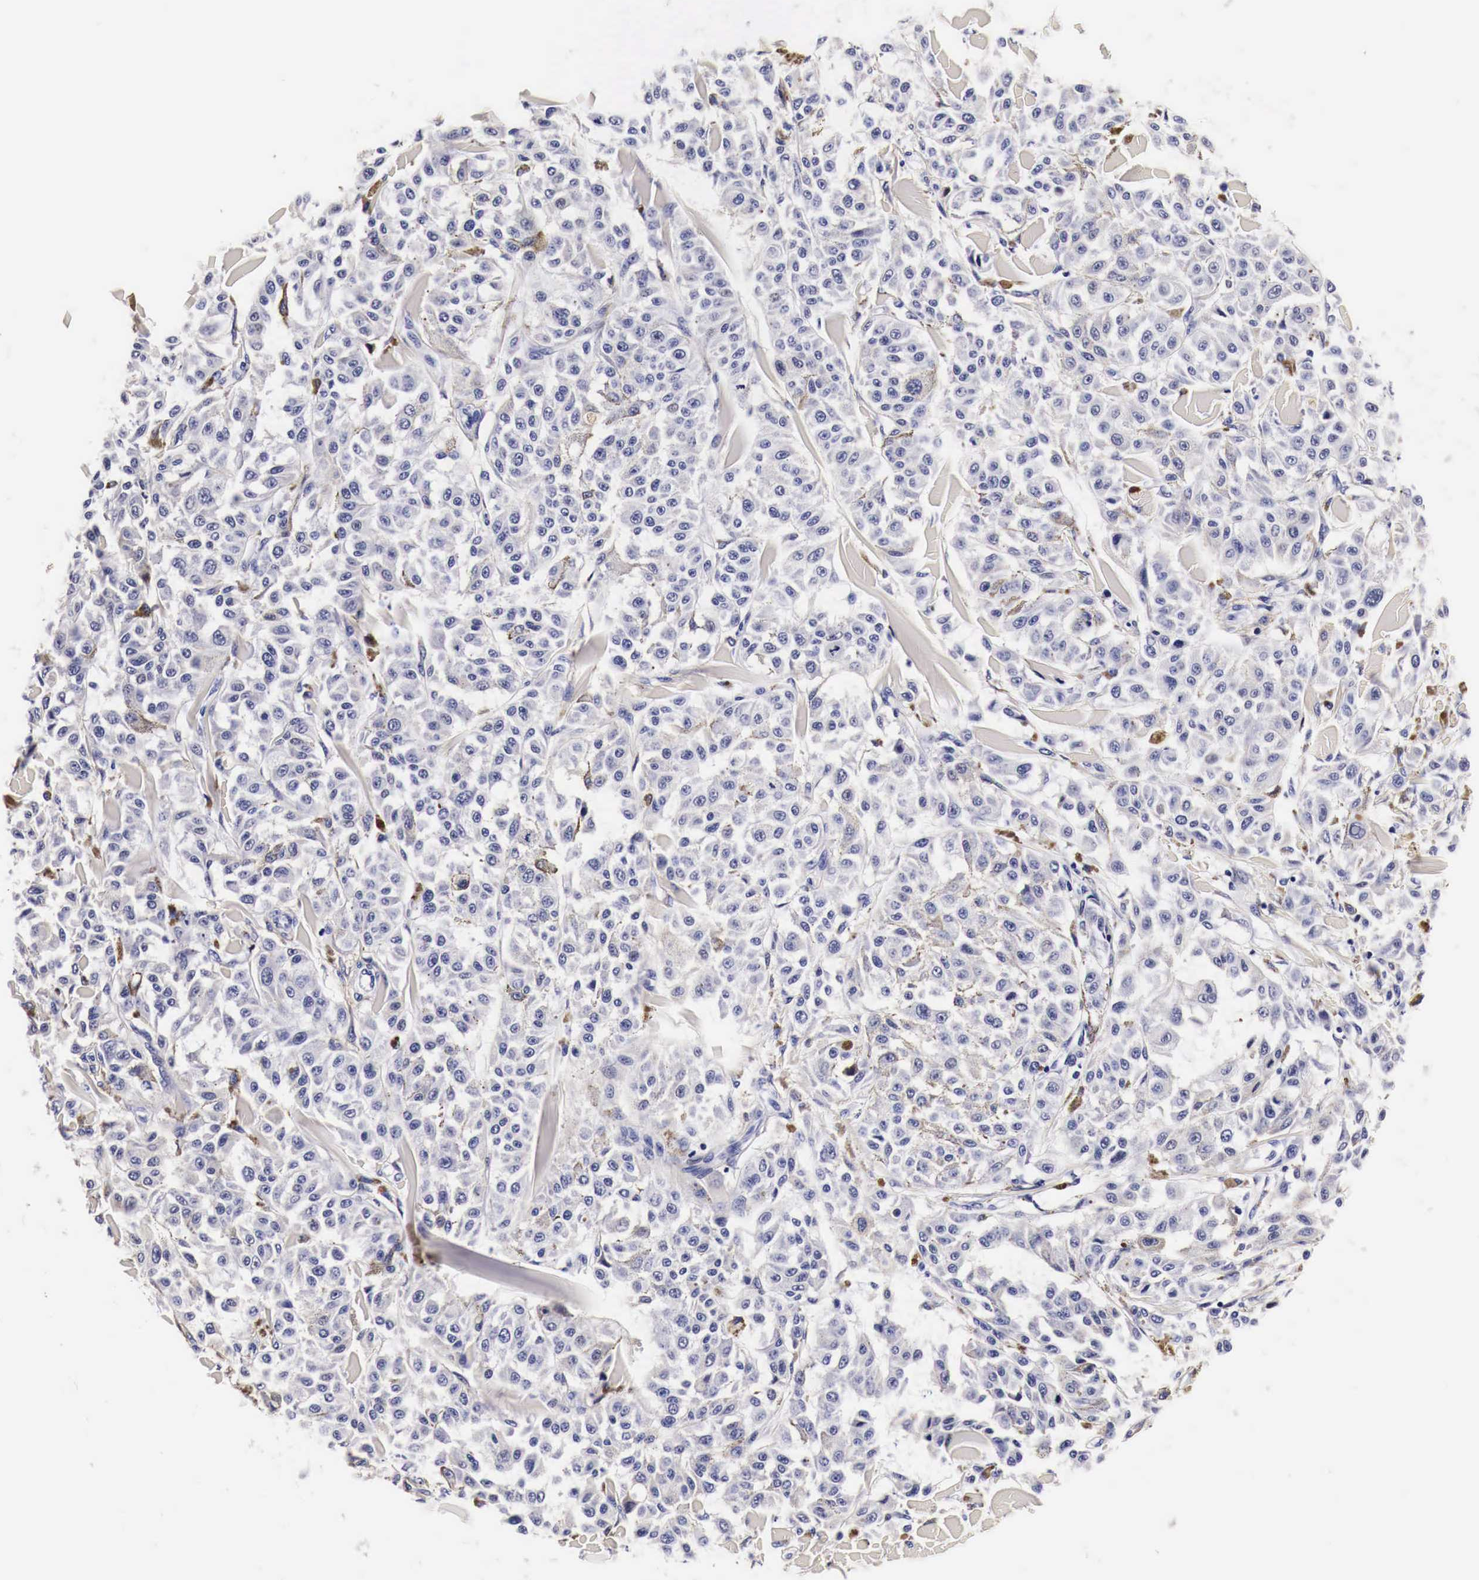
{"staining": {"intensity": "negative", "quantity": "none", "location": "none"}, "tissue": "melanoma", "cell_type": "Tumor cells", "image_type": "cancer", "snomed": [{"axis": "morphology", "description": "Malignant melanoma, NOS"}, {"axis": "topography", "description": "Skin"}], "caption": "DAB immunohistochemical staining of malignant melanoma reveals no significant expression in tumor cells.", "gene": "EGFR", "patient": {"sex": "female", "age": 64}}